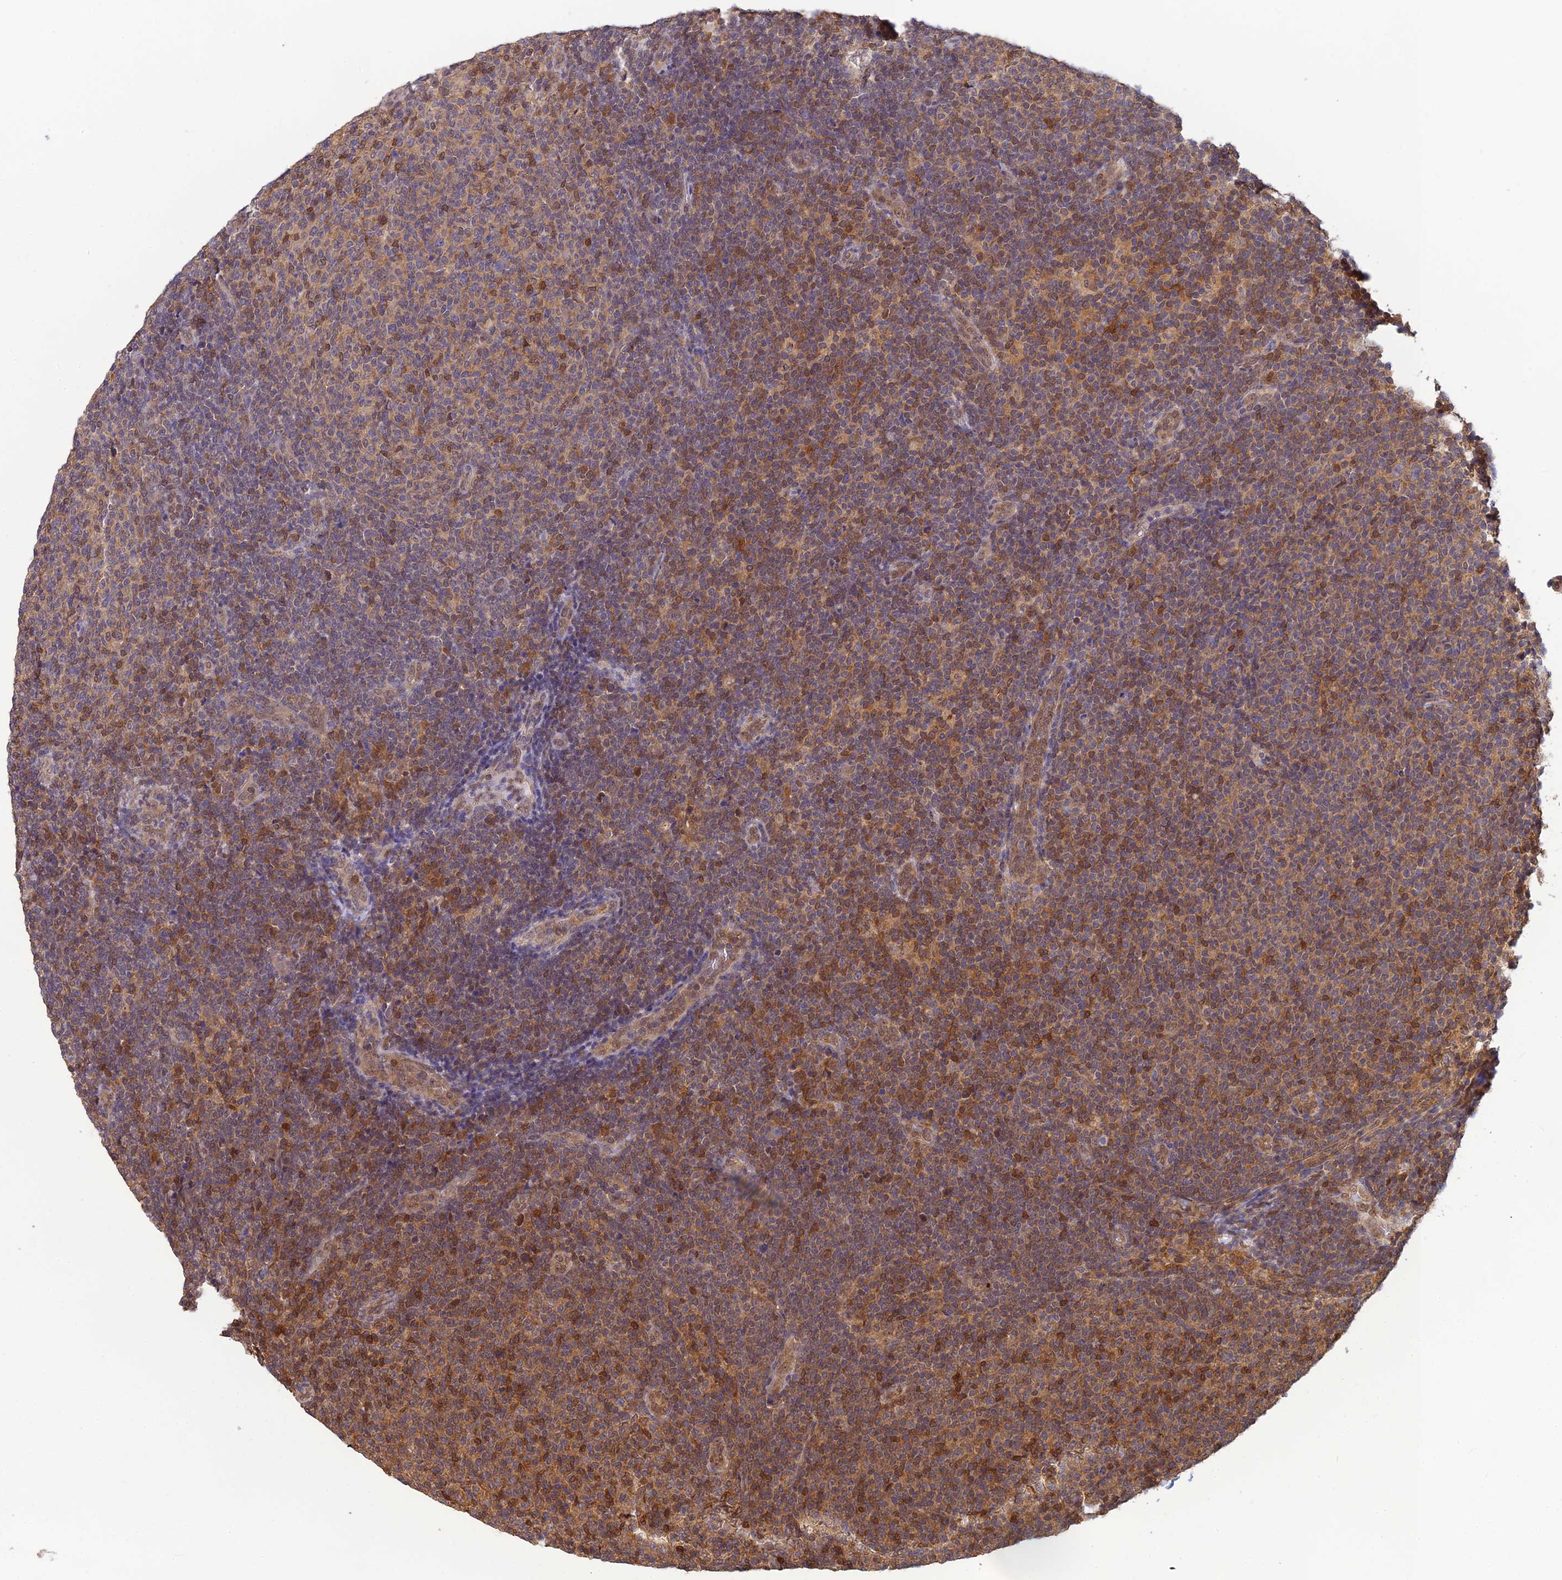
{"staining": {"intensity": "weak", "quantity": "25%-75%", "location": "cytoplasmic/membranous"}, "tissue": "lymphoma", "cell_type": "Tumor cells", "image_type": "cancer", "snomed": [{"axis": "morphology", "description": "Malignant lymphoma, non-Hodgkin's type, Low grade"}, {"axis": "topography", "description": "Lymph node"}], "caption": "There is low levels of weak cytoplasmic/membranous staining in tumor cells of lymphoma, as demonstrated by immunohistochemical staining (brown color).", "gene": "HINT1", "patient": {"sex": "male", "age": 66}}